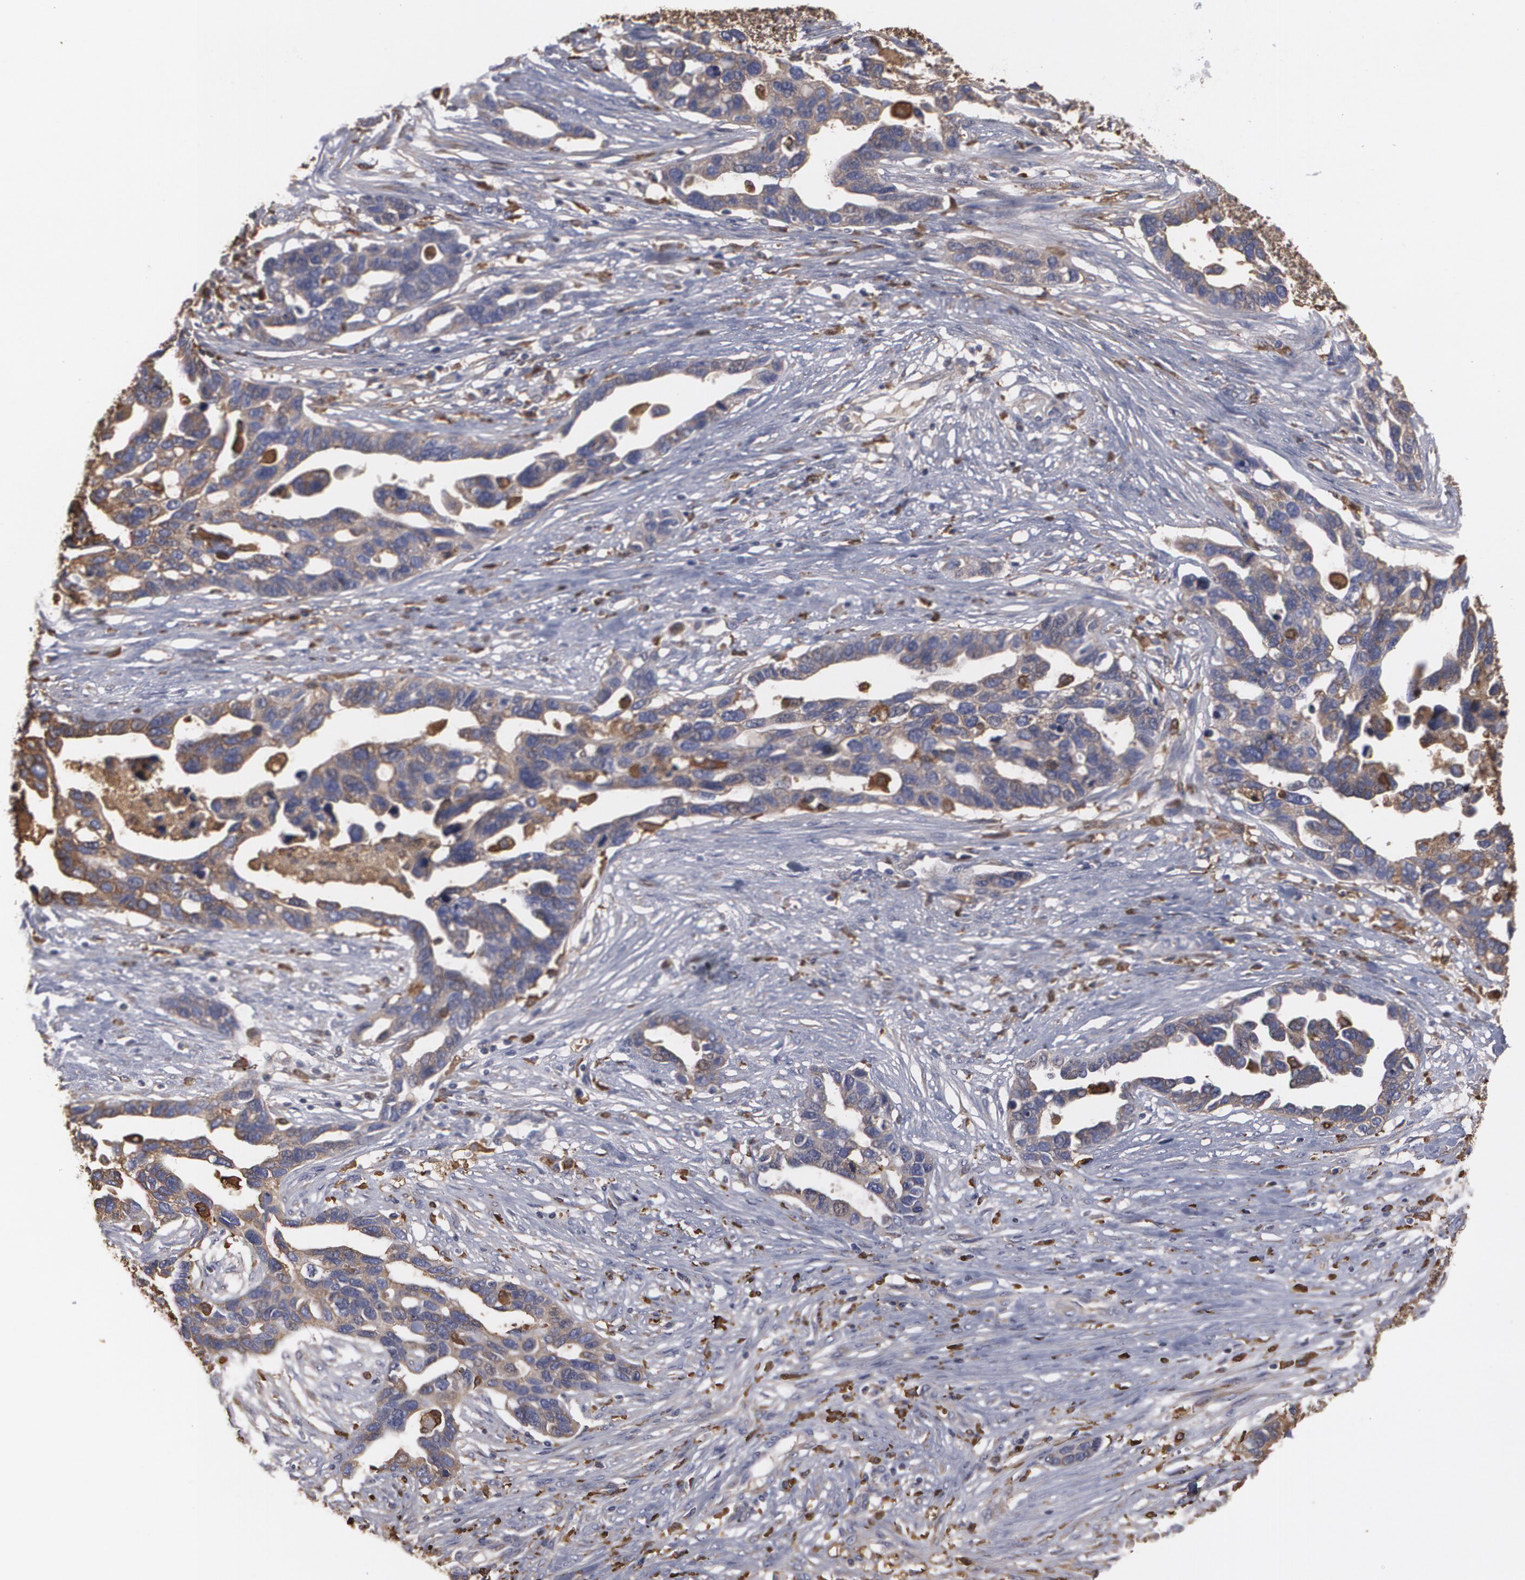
{"staining": {"intensity": "weak", "quantity": "25%-75%", "location": "cytoplasmic/membranous"}, "tissue": "ovarian cancer", "cell_type": "Tumor cells", "image_type": "cancer", "snomed": [{"axis": "morphology", "description": "Cystadenocarcinoma, serous, NOS"}, {"axis": "topography", "description": "Ovary"}], "caption": "An immunohistochemistry image of neoplastic tissue is shown. Protein staining in brown highlights weak cytoplasmic/membranous positivity in ovarian serous cystadenocarcinoma within tumor cells.", "gene": "ODC1", "patient": {"sex": "female", "age": 54}}